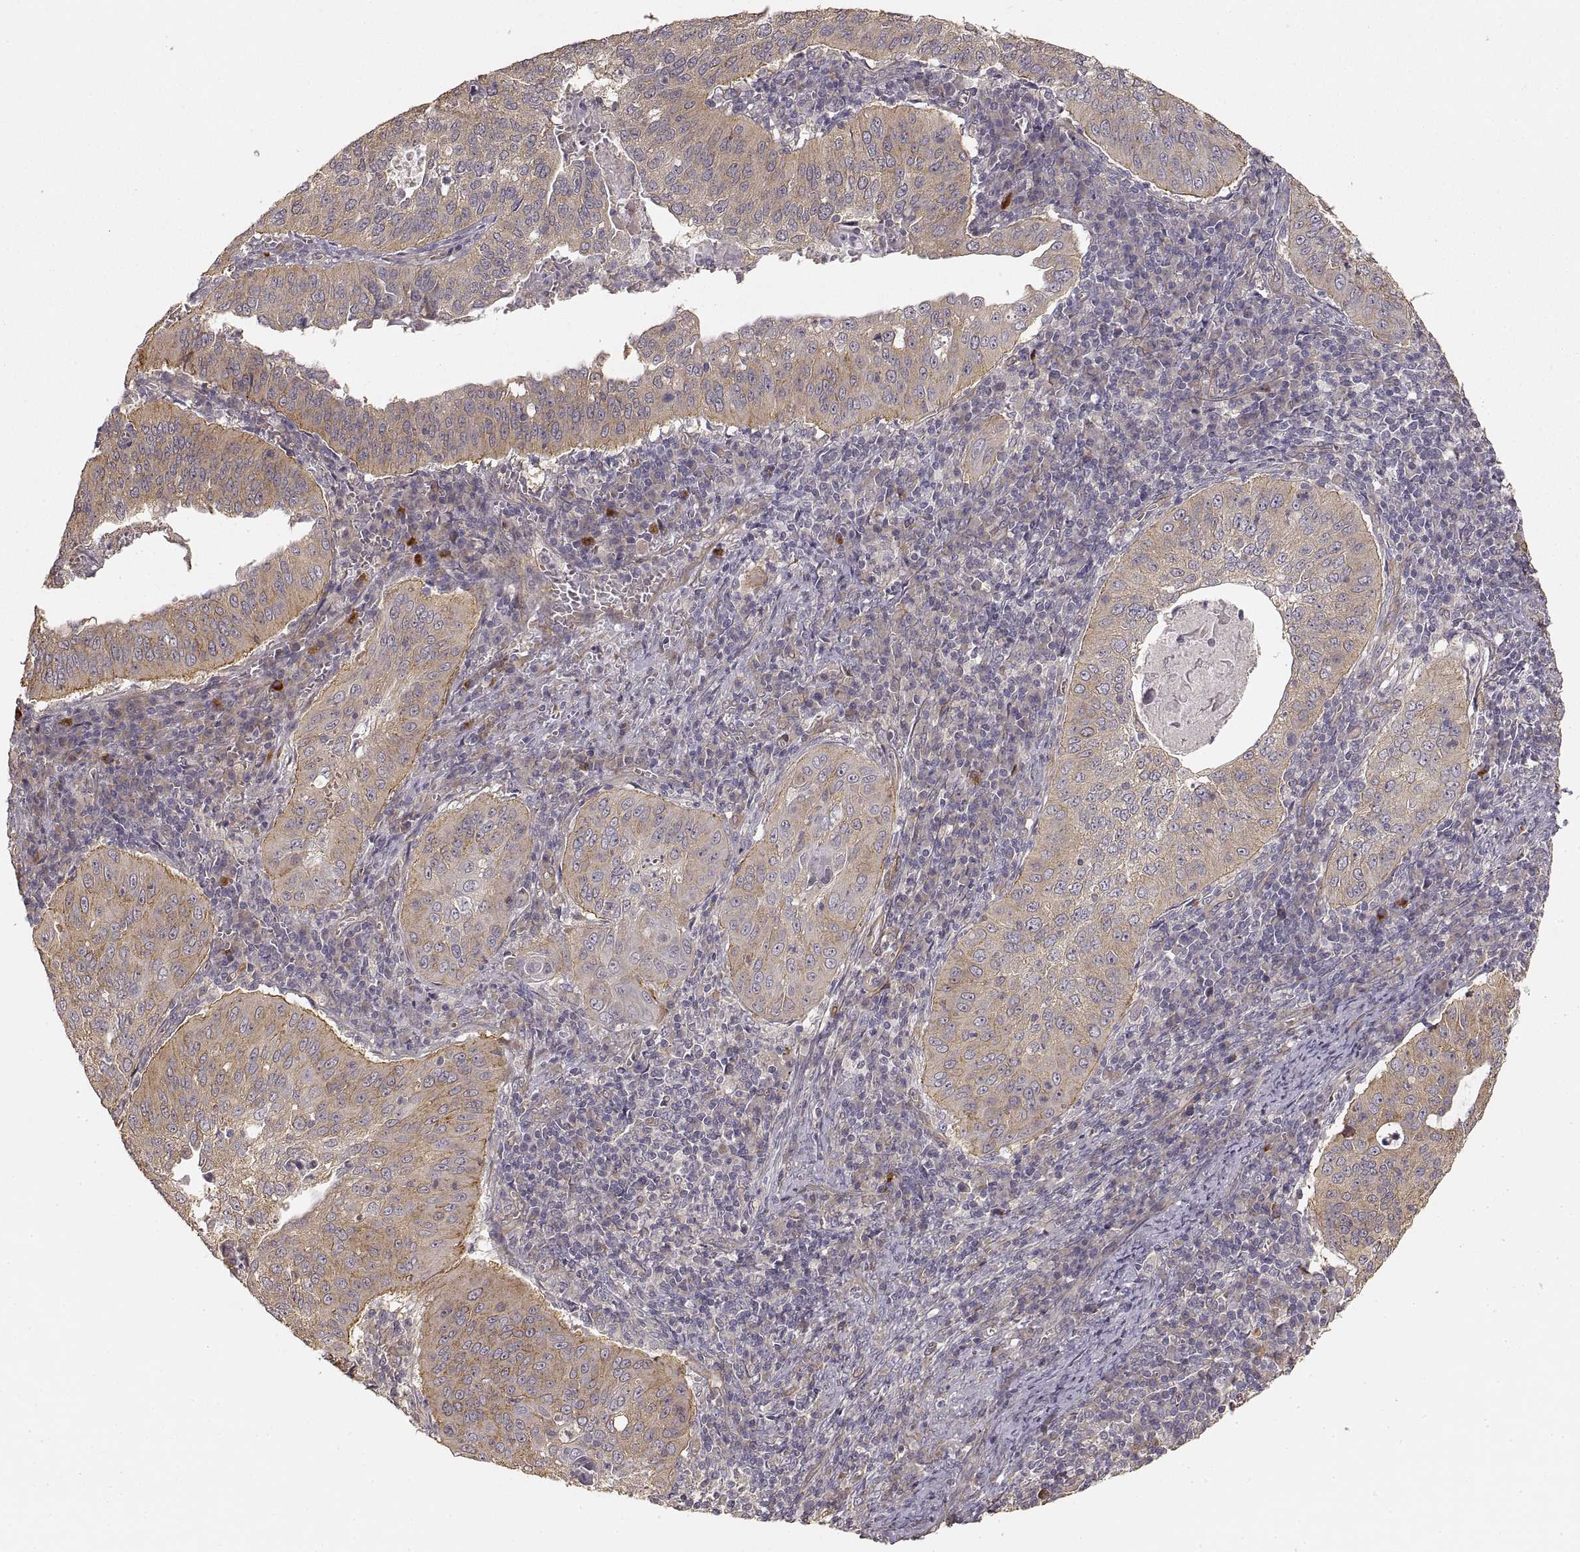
{"staining": {"intensity": "weak", "quantity": "25%-75%", "location": "cytoplasmic/membranous"}, "tissue": "cervical cancer", "cell_type": "Tumor cells", "image_type": "cancer", "snomed": [{"axis": "morphology", "description": "Squamous cell carcinoma, NOS"}, {"axis": "topography", "description": "Cervix"}], "caption": "Immunohistochemical staining of cervical cancer (squamous cell carcinoma) reveals low levels of weak cytoplasmic/membranous protein staining in about 25%-75% of tumor cells.", "gene": "LAMA4", "patient": {"sex": "female", "age": 39}}